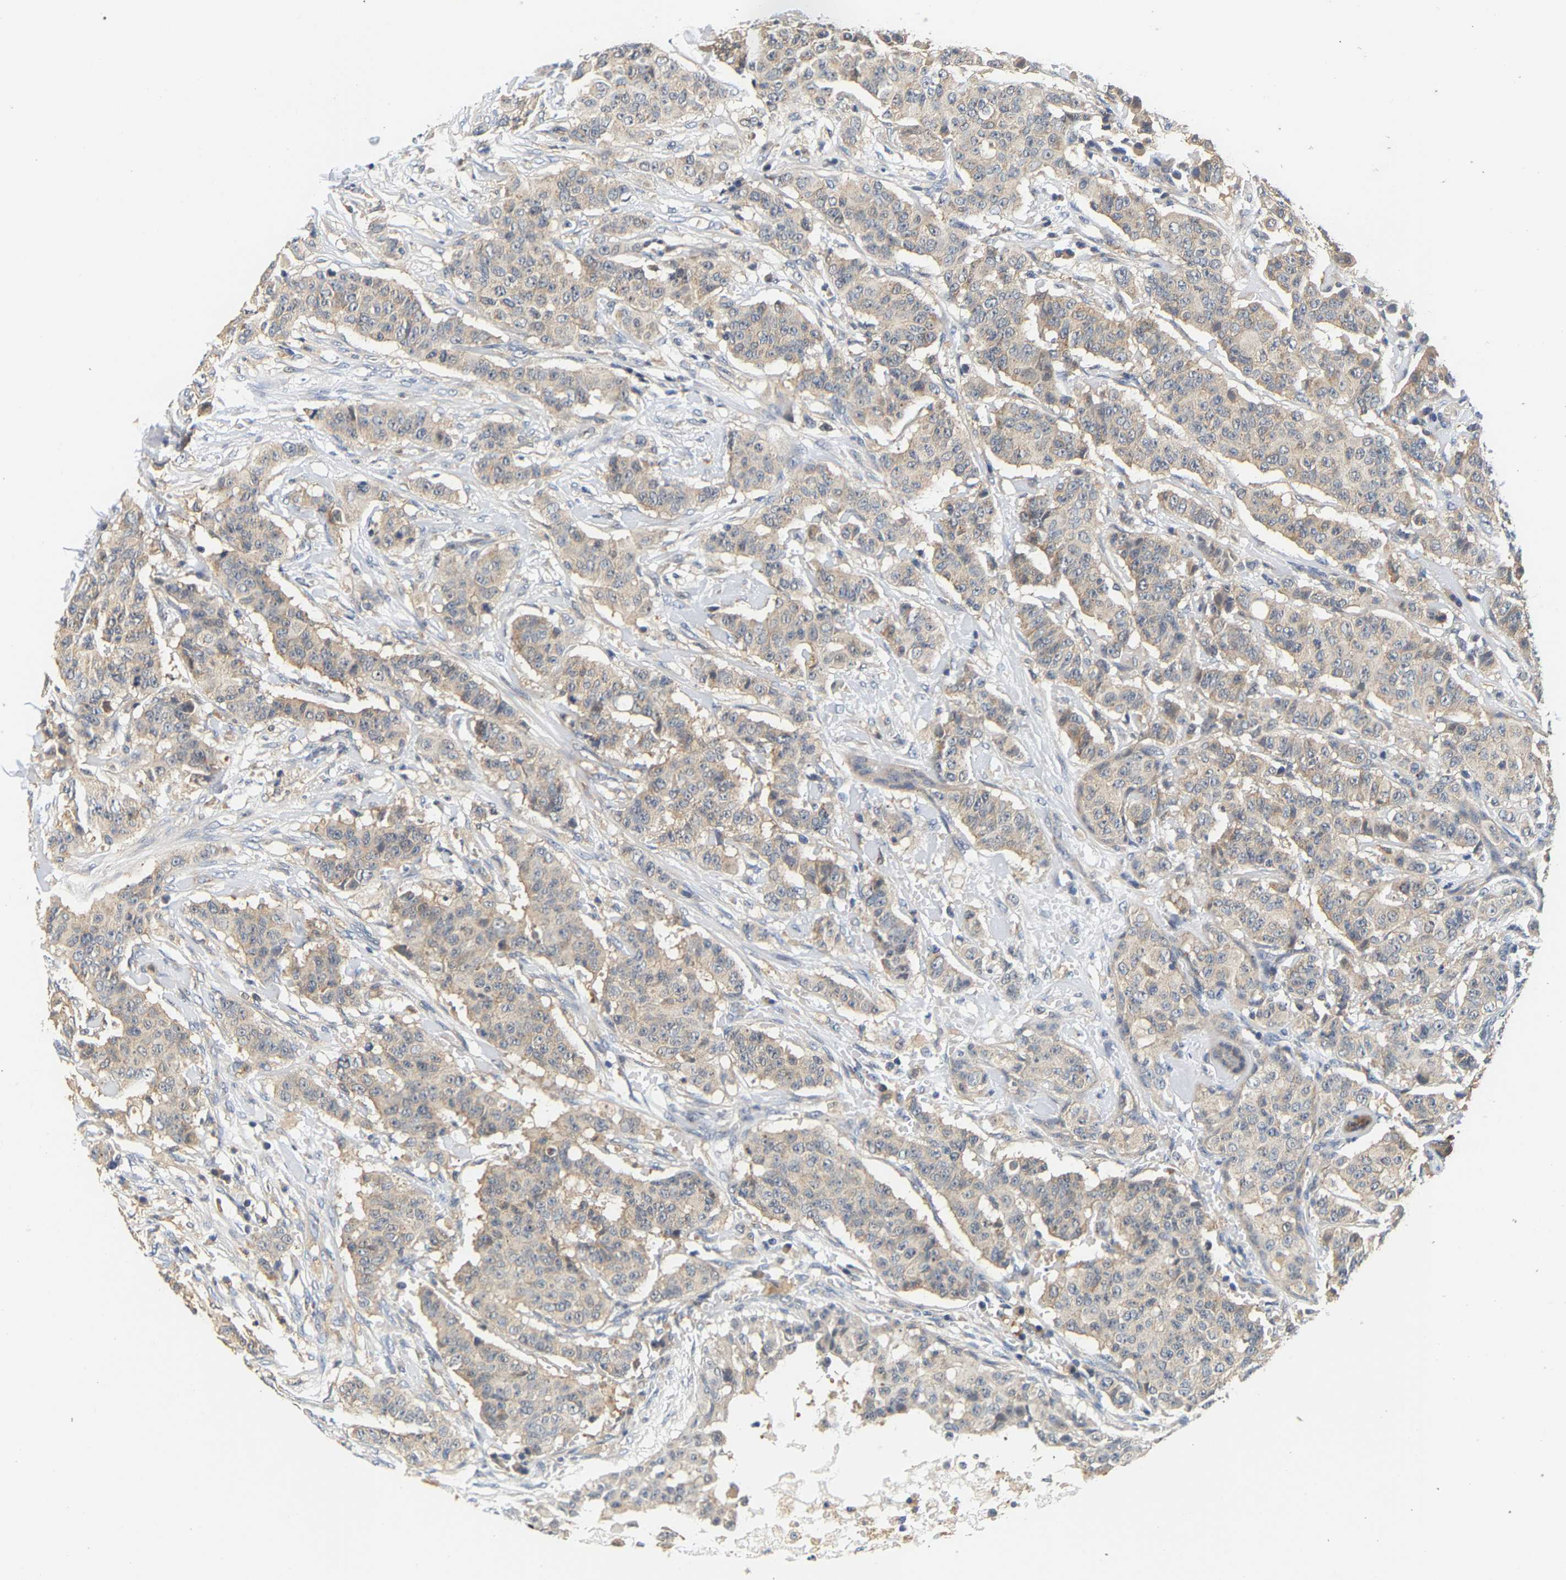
{"staining": {"intensity": "weak", "quantity": "25%-75%", "location": "cytoplasmic/membranous"}, "tissue": "breast cancer", "cell_type": "Tumor cells", "image_type": "cancer", "snomed": [{"axis": "morphology", "description": "Normal tissue, NOS"}, {"axis": "morphology", "description": "Duct carcinoma"}, {"axis": "topography", "description": "Breast"}], "caption": "Immunohistochemistry (IHC) micrograph of breast cancer stained for a protein (brown), which reveals low levels of weak cytoplasmic/membranous positivity in approximately 25%-75% of tumor cells.", "gene": "PPID", "patient": {"sex": "female", "age": 40}}